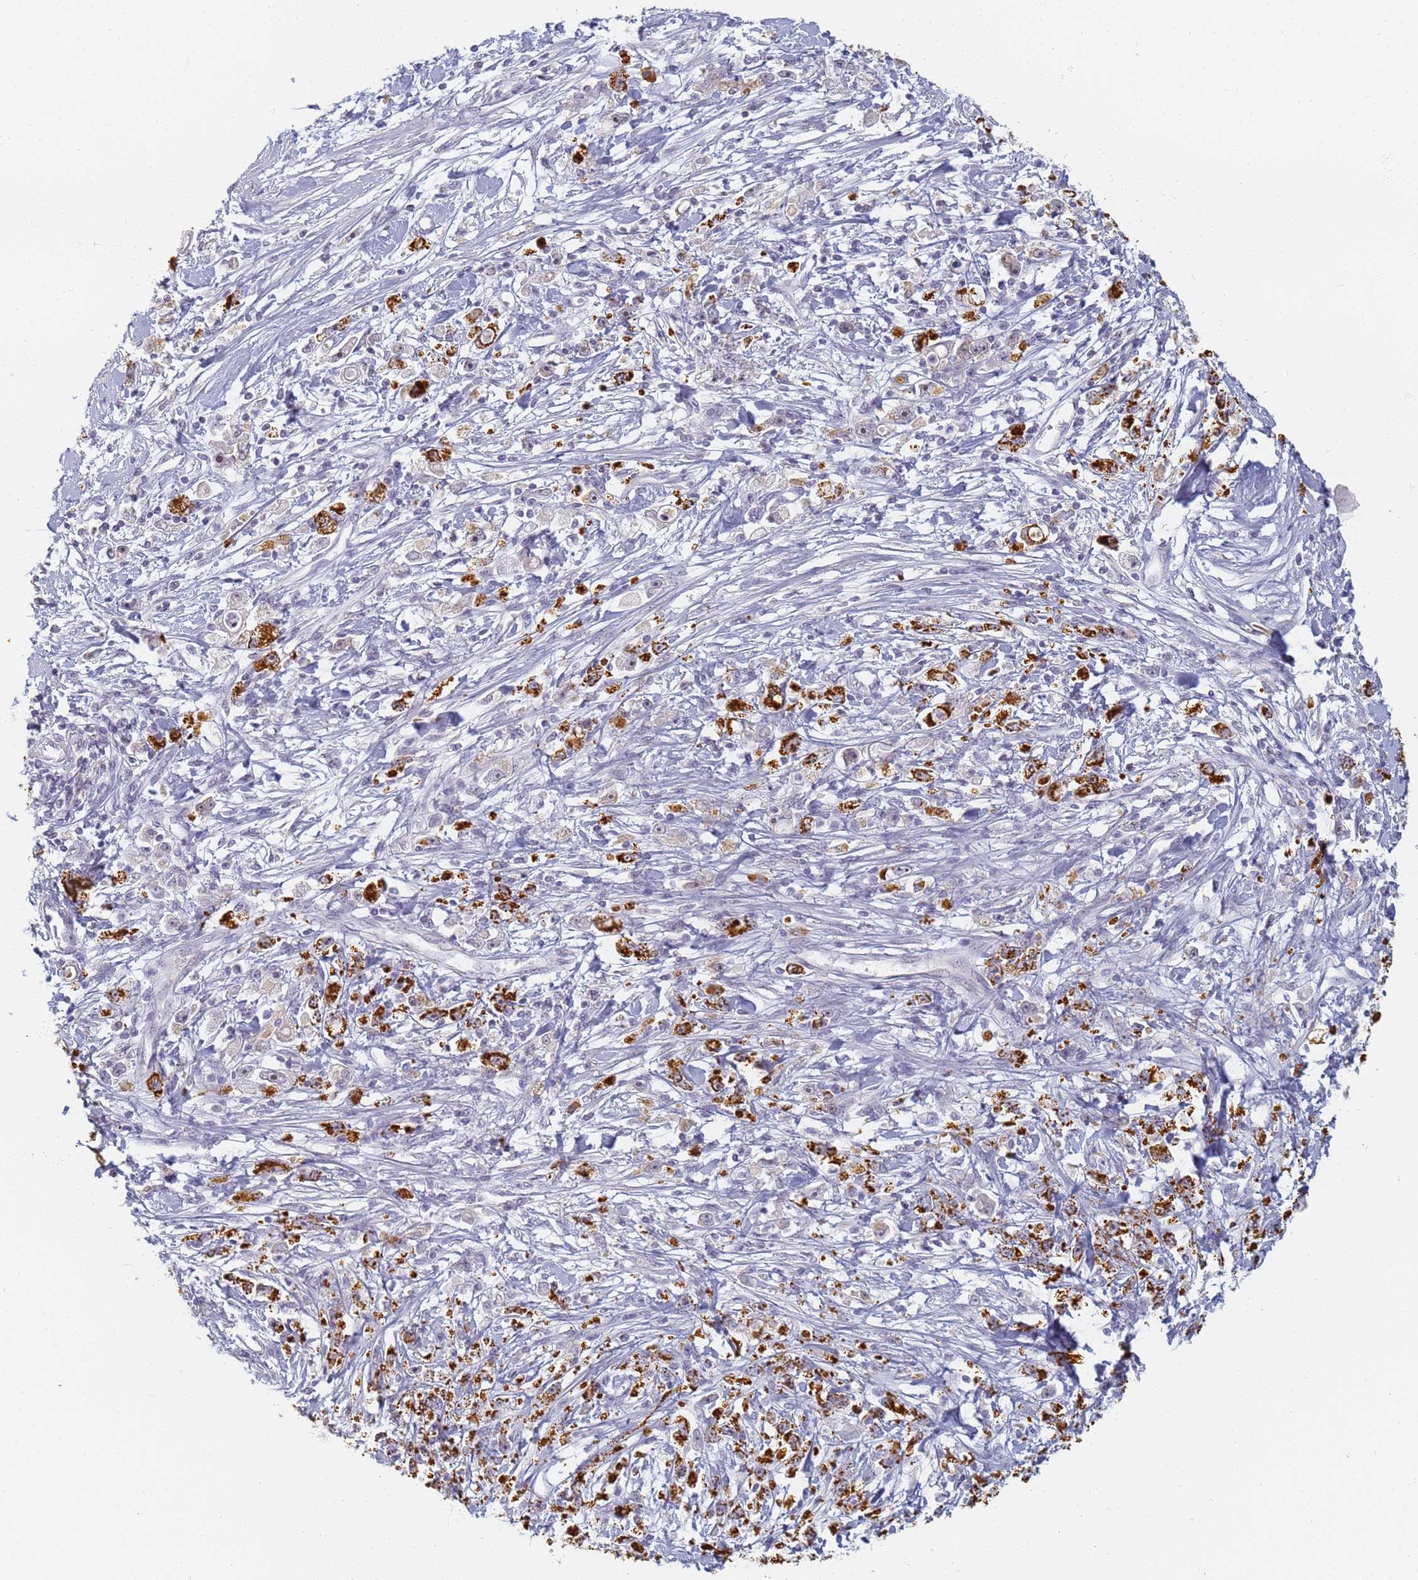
{"staining": {"intensity": "strong", "quantity": ">75%", "location": "cytoplasmic/membranous"}, "tissue": "stomach cancer", "cell_type": "Tumor cells", "image_type": "cancer", "snomed": [{"axis": "morphology", "description": "Adenocarcinoma, NOS"}, {"axis": "topography", "description": "Stomach"}], "caption": "Immunohistochemical staining of stomach adenocarcinoma reveals high levels of strong cytoplasmic/membranous staining in about >75% of tumor cells.", "gene": "SLC38A9", "patient": {"sex": "female", "age": 59}}